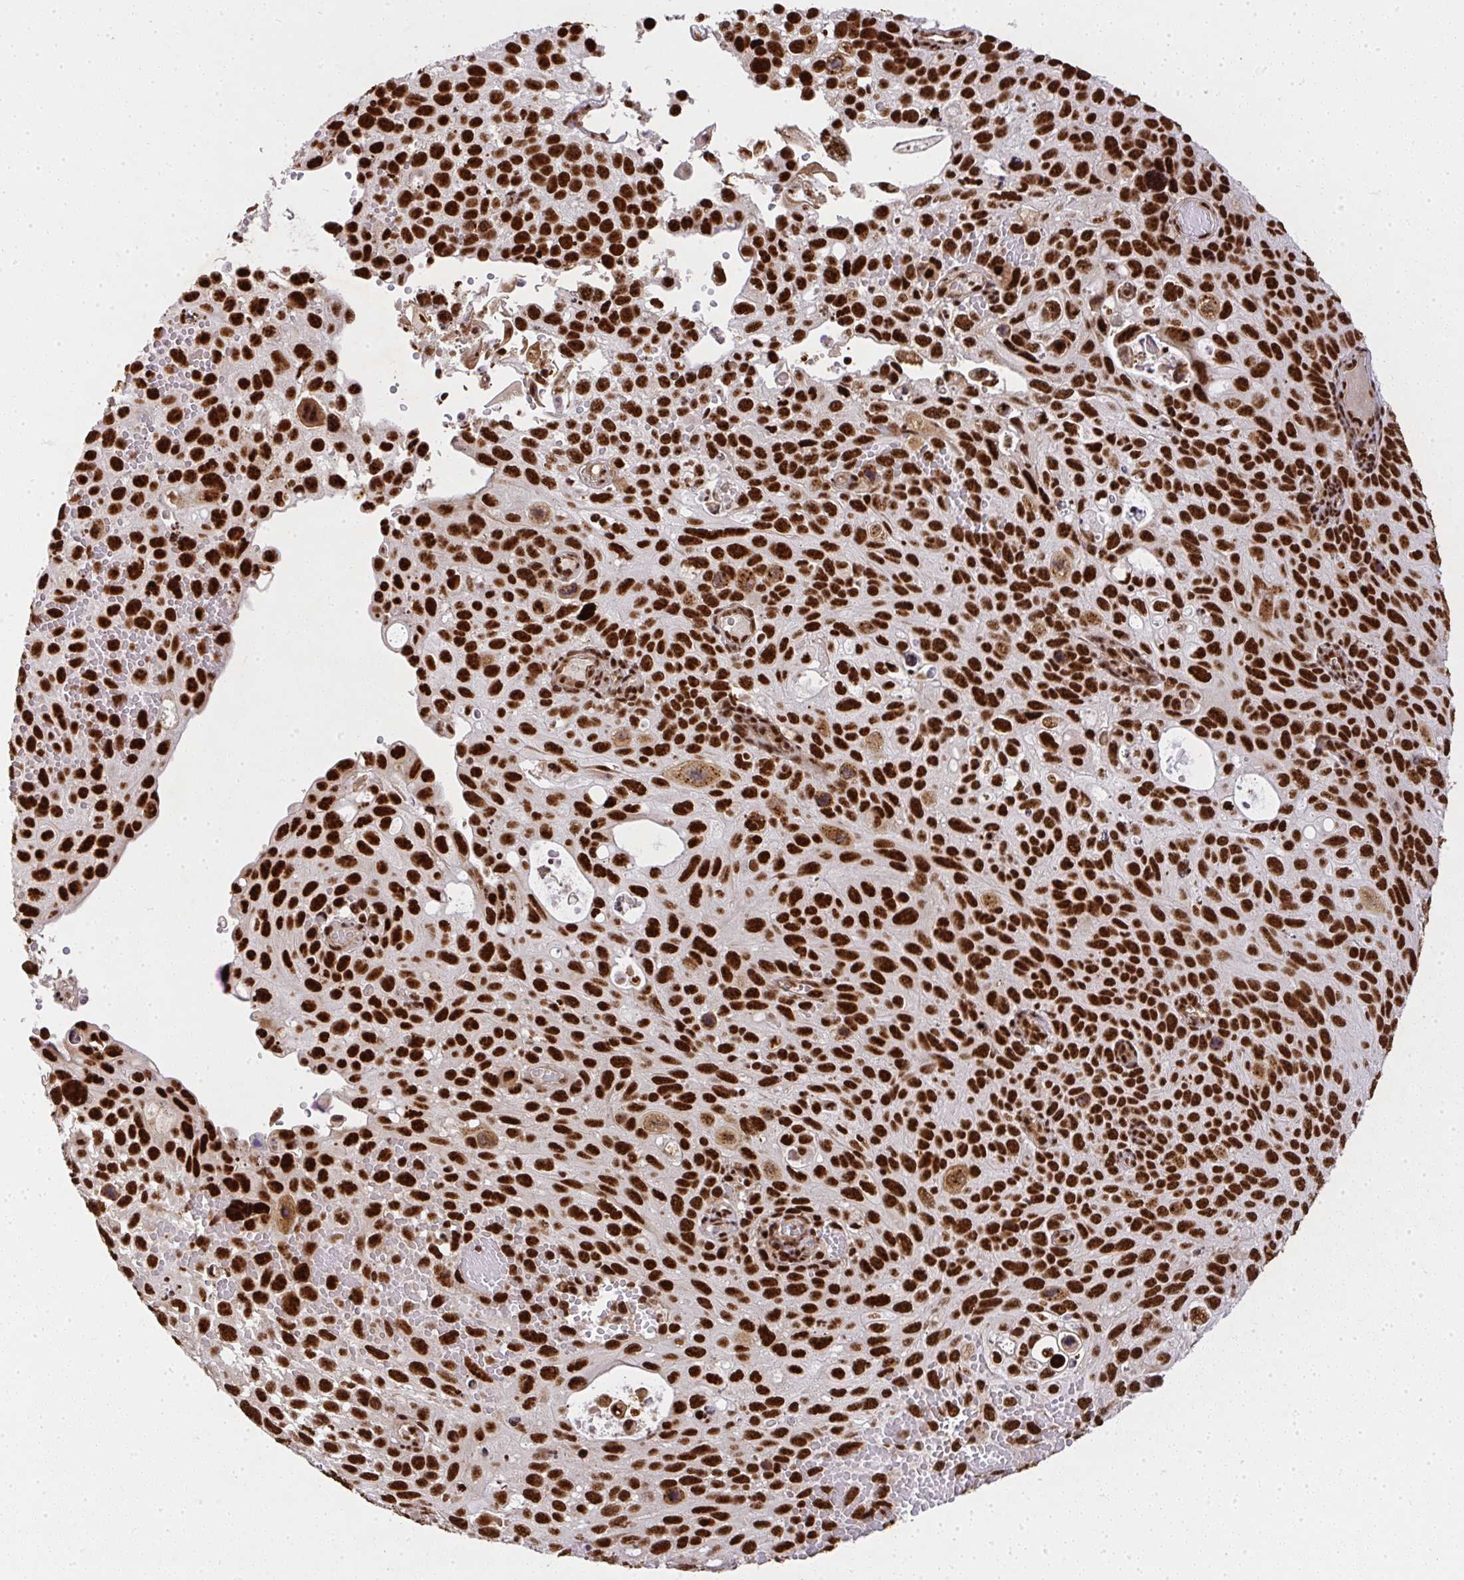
{"staining": {"intensity": "strong", "quantity": ">75%", "location": "nuclear"}, "tissue": "cervical cancer", "cell_type": "Tumor cells", "image_type": "cancer", "snomed": [{"axis": "morphology", "description": "Squamous cell carcinoma, NOS"}, {"axis": "topography", "description": "Cervix"}], "caption": "Human squamous cell carcinoma (cervical) stained with a brown dye exhibits strong nuclear positive staining in about >75% of tumor cells.", "gene": "U2AF1", "patient": {"sex": "female", "age": 70}}